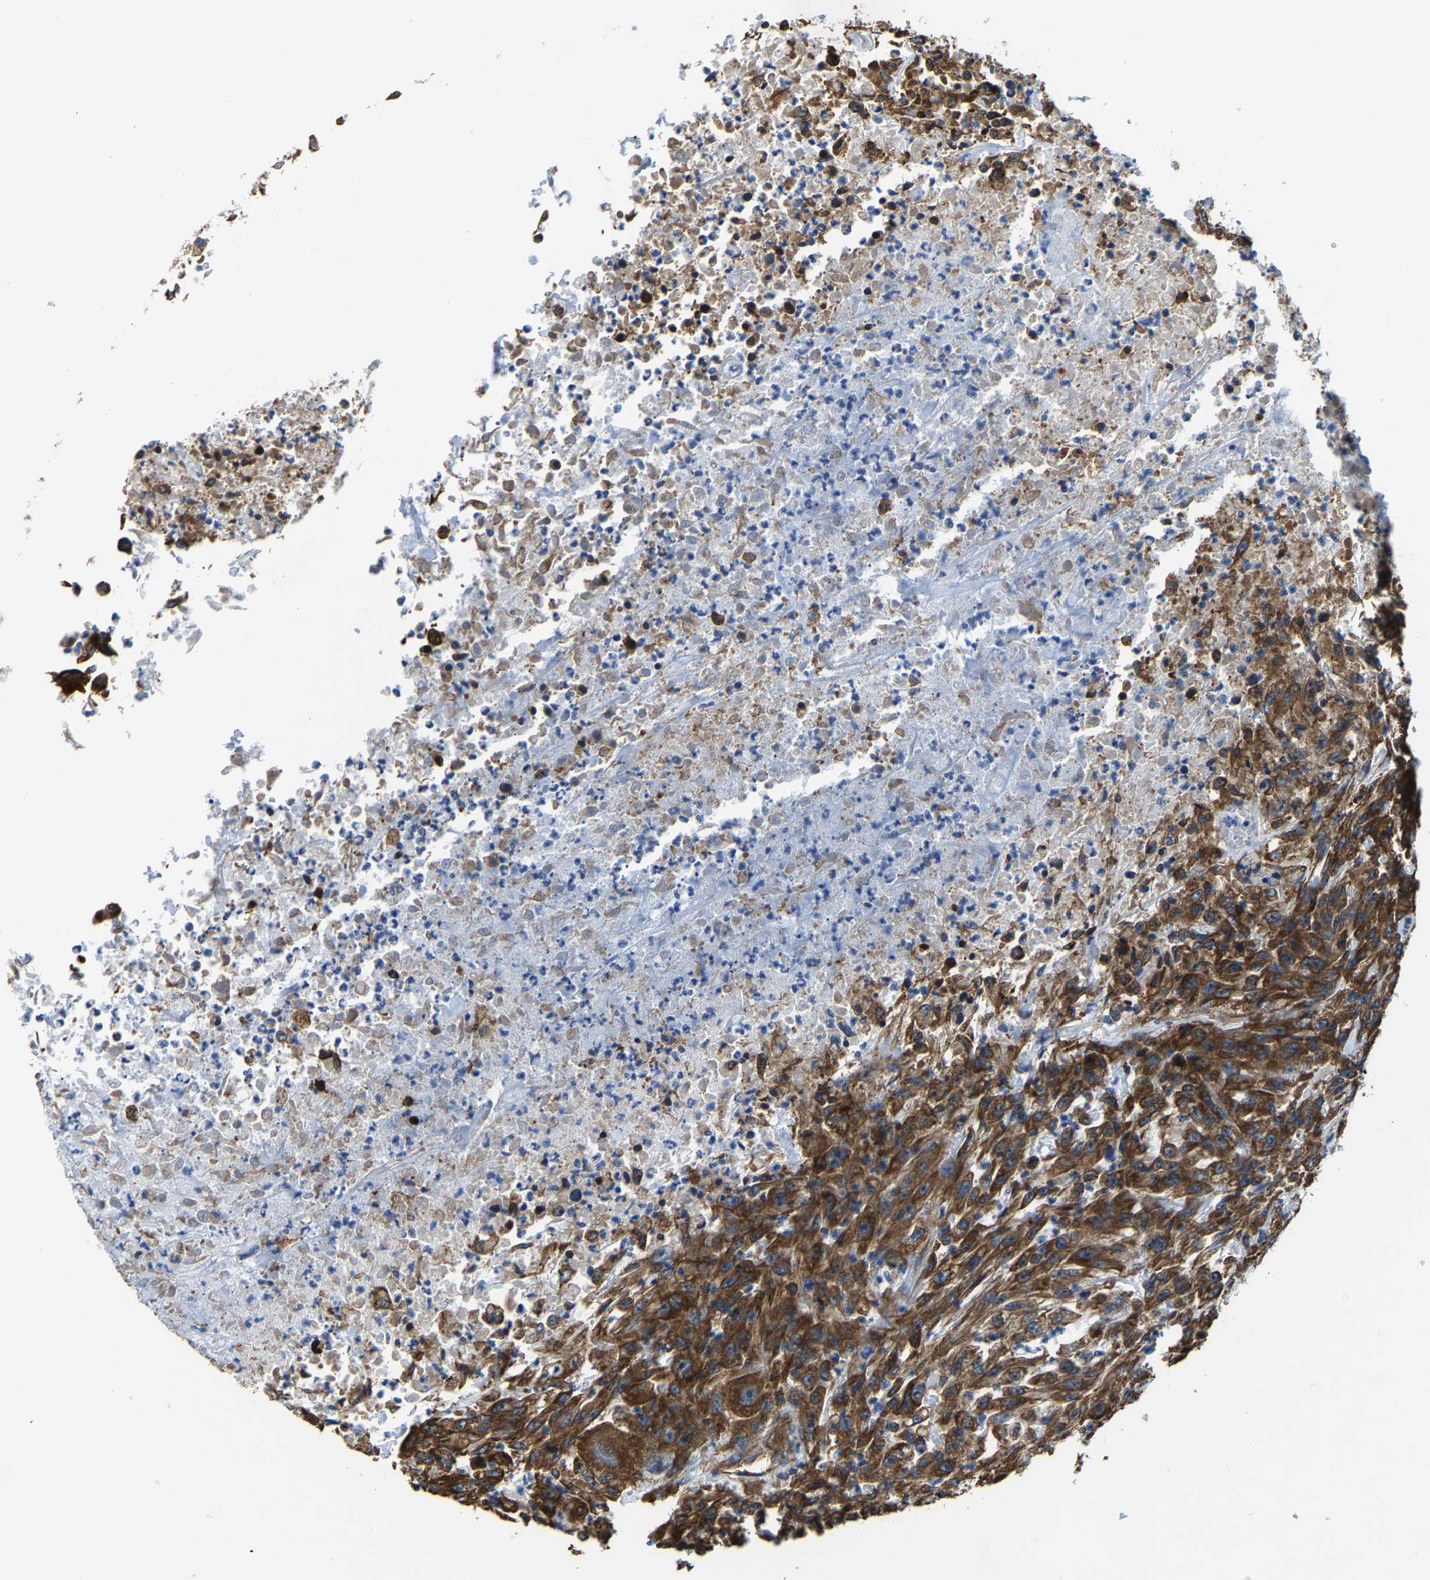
{"staining": {"intensity": "strong", "quantity": ">75%", "location": "cytoplasmic/membranous"}, "tissue": "urothelial cancer", "cell_type": "Tumor cells", "image_type": "cancer", "snomed": [{"axis": "morphology", "description": "Urothelial carcinoma, High grade"}, {"axis": "topography", "description": "Urinary bladder"}], "caption": "A brown stain shows strong cytoplasmic/membranous positivity of a protein in human urothelial cancer tumor cells.", "gene": "G3BP2", "patient": {"sex": "male", "age": 46}}